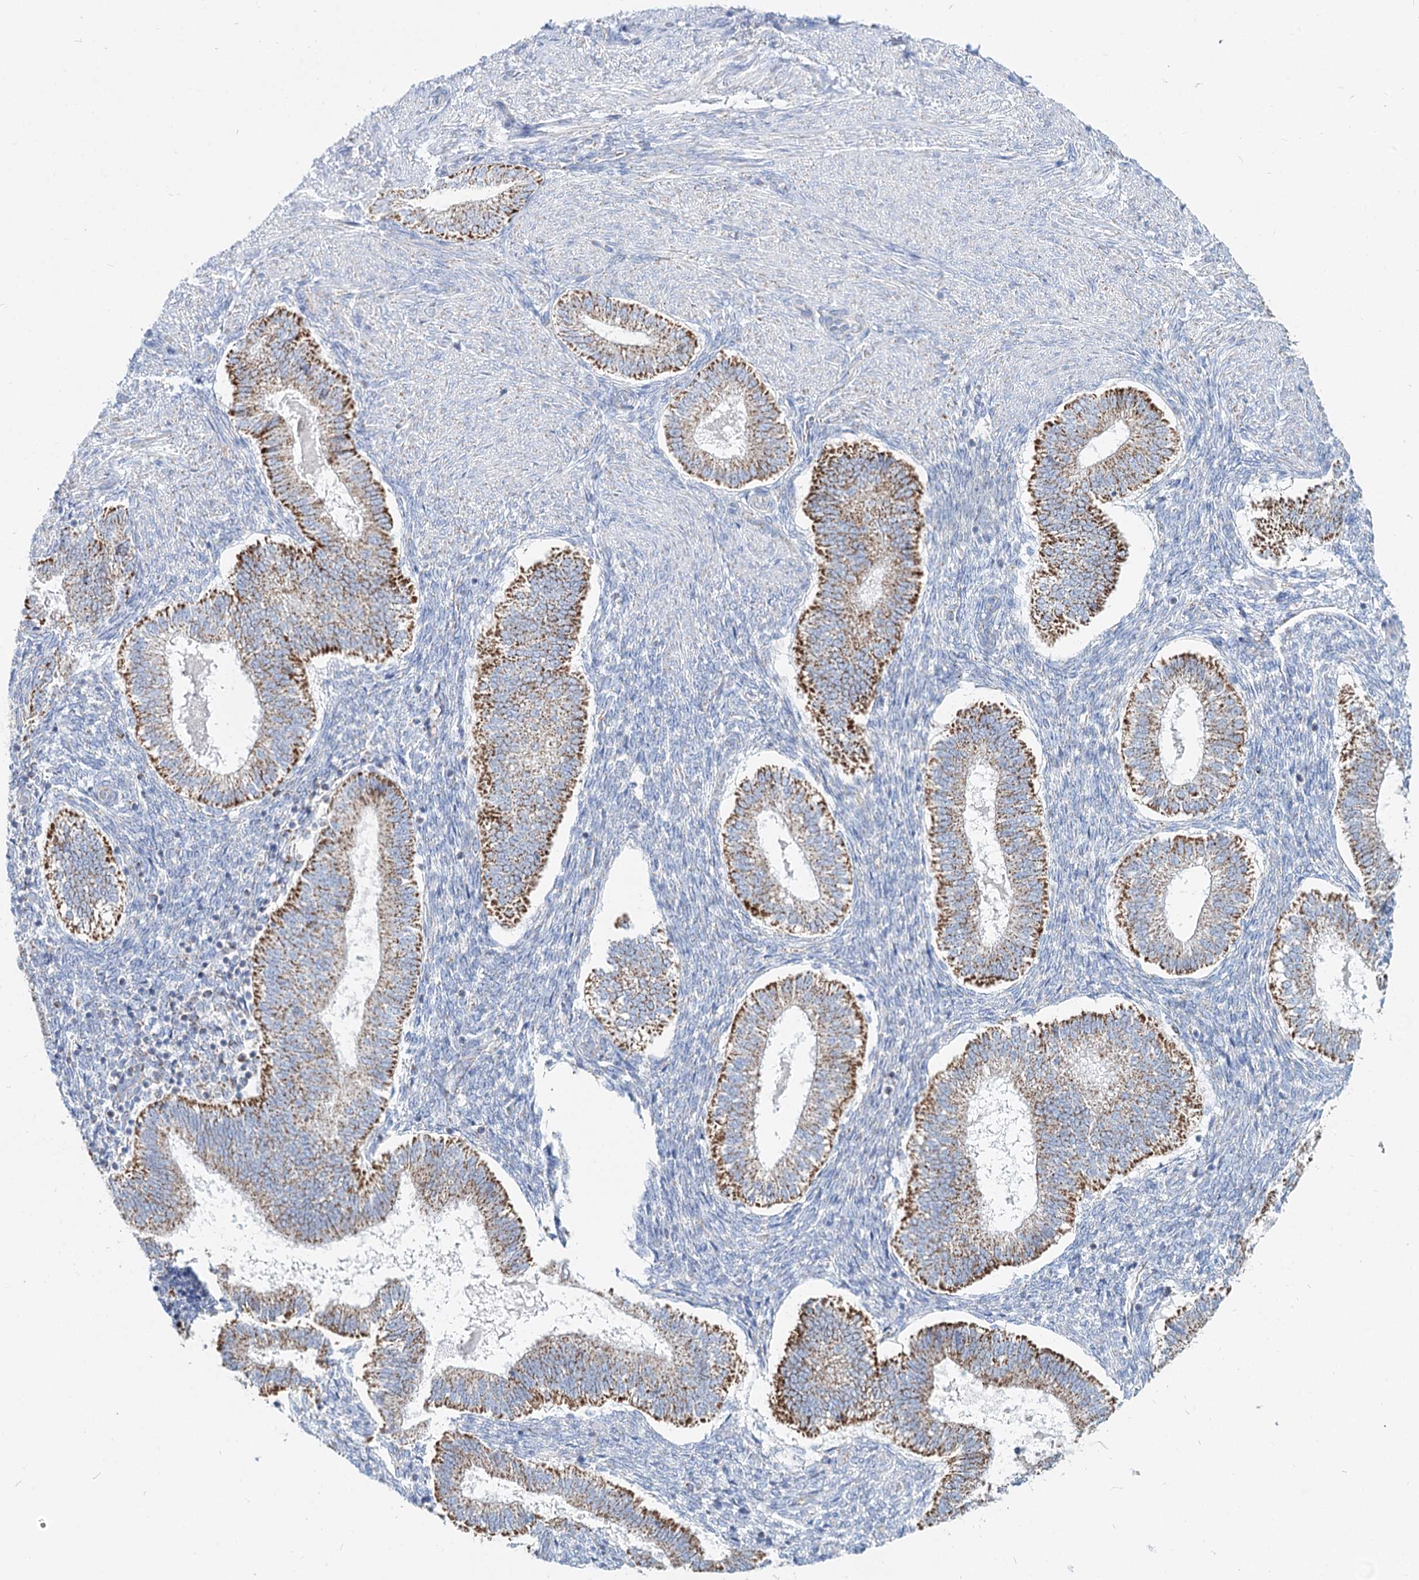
{"staining": {"intensity": "negative", "quantity": "none", "location": "none"}, "tissue": "endometrium", "cell_type": "Cells in endometrial stroma", "image_type": "normal", "snomed": [{"axis": "morphology", "description": "Normal tissue, NOS"}, {"axis": "topography", "description": "Endometrium"}], "caption": "This image is of unremarkable endometrium stained with immunohistochemistry (IHC) to label a protein in brown with the nuclei are counter-stained blue. There is no staining in cells in endometrial stroma.", "gene": "MCCC2", "patient": {"sex": "female", "age": 25}}